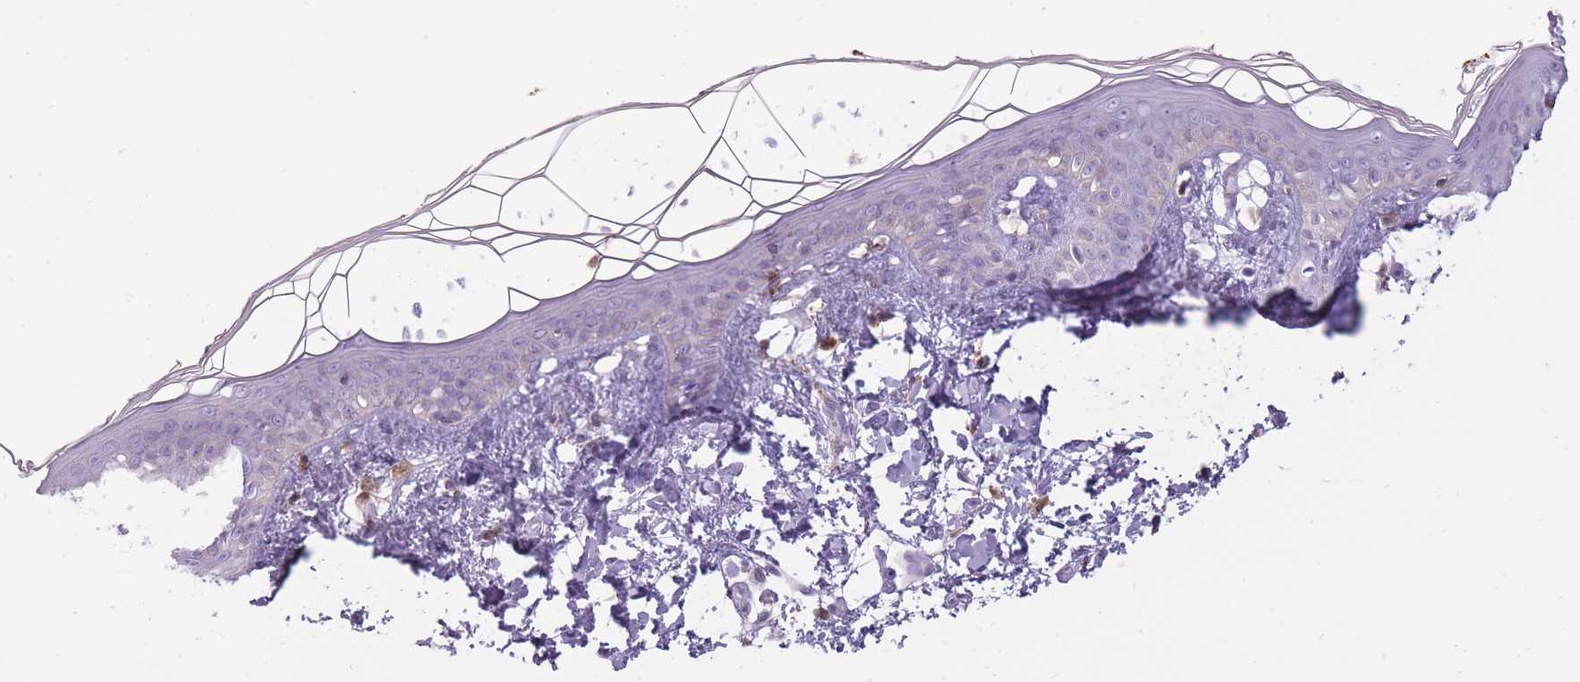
{"staining": {"intensity": "negative", "quantity": "none", "location": "none"}, "tissue": "skin", "cell_type": "Fibroblasts", "image_type": "normal", "snomed": [{"axis": "morphology", "description": "Normal tissue, NOS"}, {"axis": "topography", "description": "Skin"}], "caption": "Human skin stained for a protein using IHC shows no staining in fibroblasts.", "gene": "LGALS9B", "patient": {"sex": "female", "age": 34}}